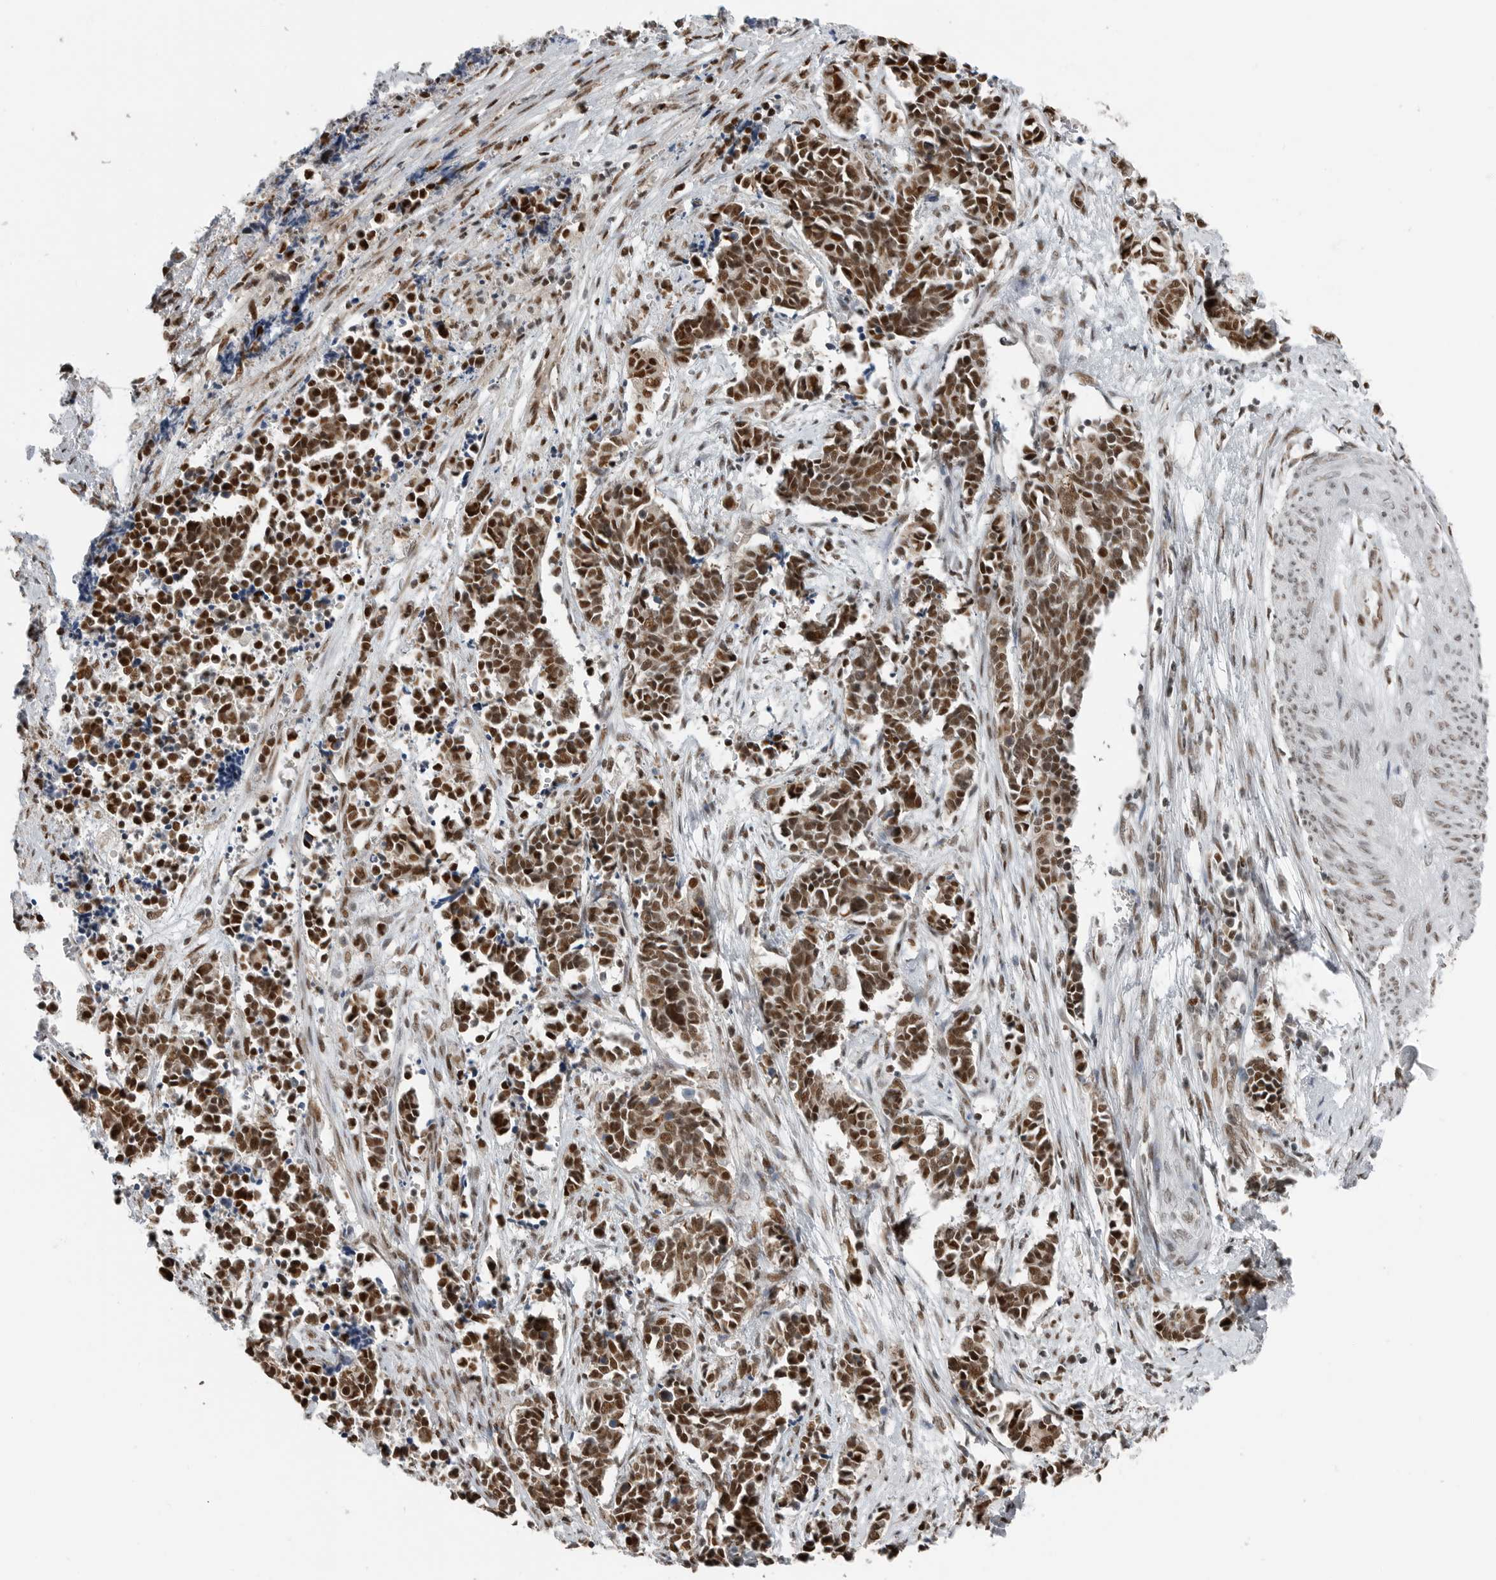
{"staining": {"intensity": "moderate", "quantity": ">75%", "location": "nuclear"}, "tissue": "cervical cancer", "cell_type": "Tumor cells", "image_type": "cancer", "snomed": [{"axis": "morphology", "description": "Normal tissue, NOS"}, {"axis": "morphology", "description": "Squamous cell carcinoma, NOS"}, {"axis": "topography", "description": "Cervix"}], "caption": "Cervical squamous cell carcinoma stained with immunohistochemistry demonstrates moderate nuclear expression in approximately >75% of tumor cells.", "gene": "BLZF1", "patient": {"sex": "female", "age": 35}}